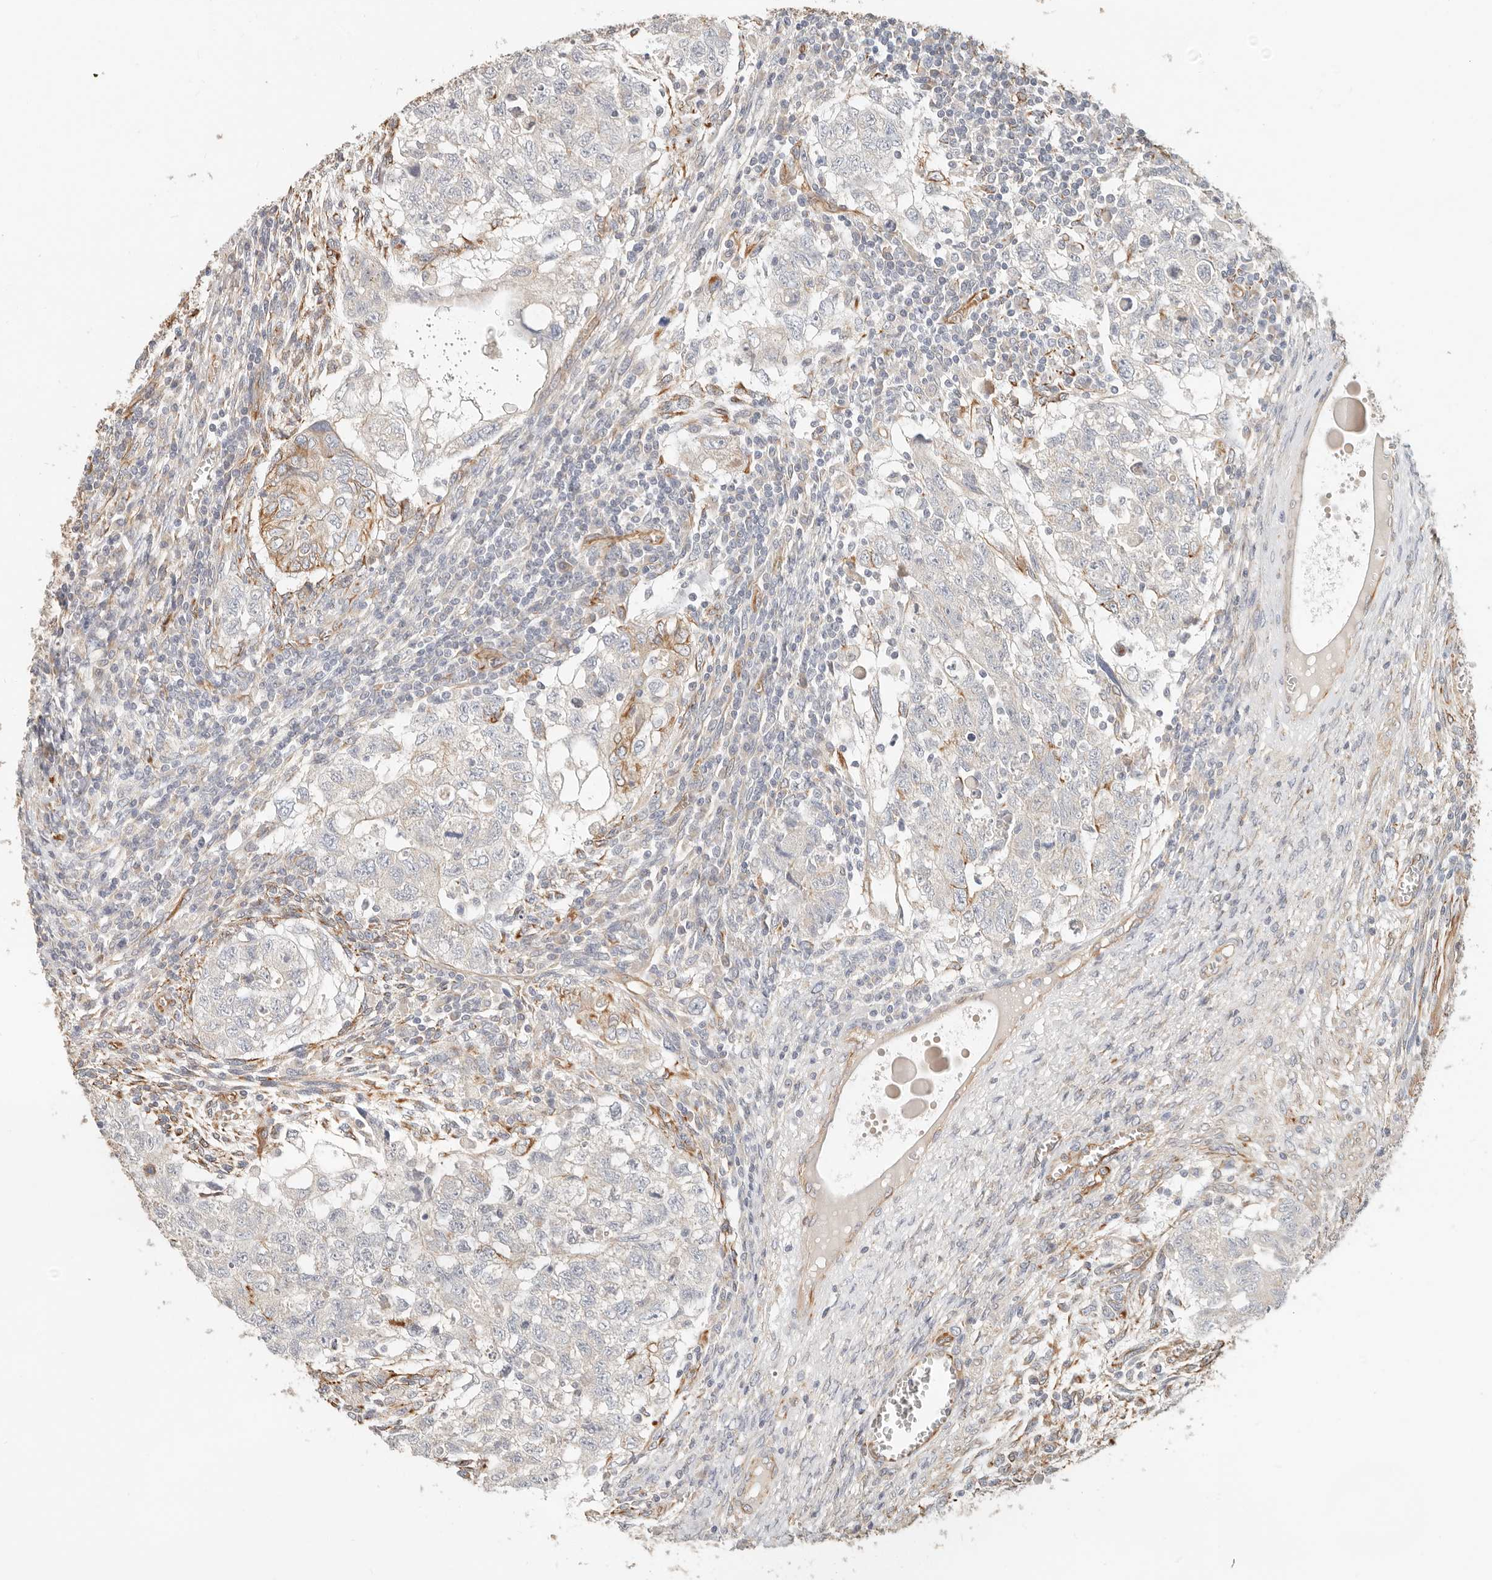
{"staining": {"intensity": "moderate", "quantity": "<25%", "location": "cytoplasmic/membranous"}, "tissue": "testis cancer", "cell_type": "Tumor cells", "image_type": "cancer", "snomed": [{"axis": "morphology", "description": "Carcinoma, Embryonal, NOS"}, {"axis": "topography", "description": "Testis"}], "caption": "High-magnification brightfield microscopy of testis cancer stained with DAB (3,3'-diaminobenzidine) (brown) and counterstained with hematoxylin (blue). tumor cells exhibit moderate cytoplasmic/membranous staining is seen in approximately<25% of cells.", "gene": "SPRING1", "patient": {"sex": "male", "age": 37}}